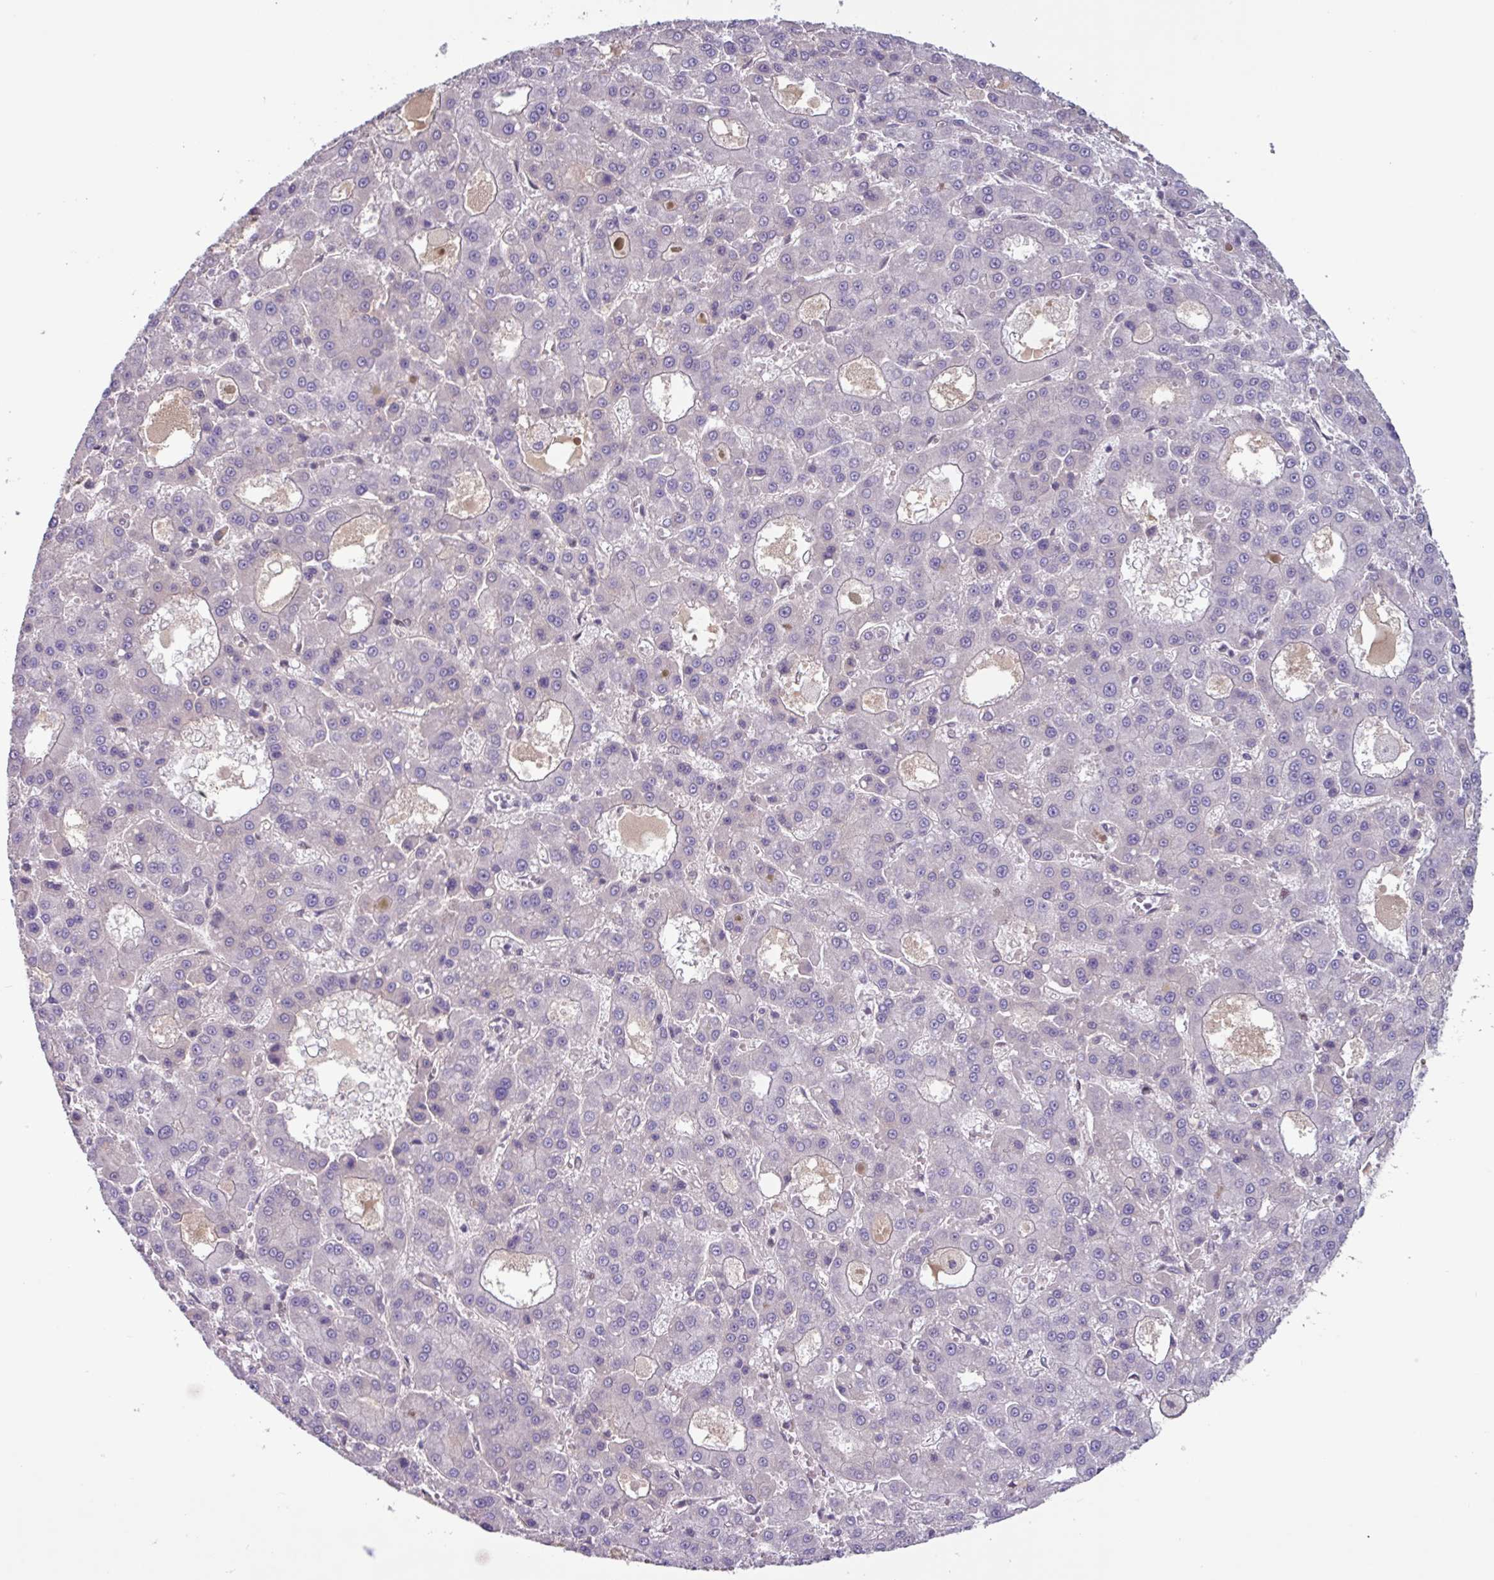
{"staining": {"intensity": "negative", "quantity": "none", "location": "none"}, "tissue": "liver cancer", "cell_type": "Tumor cells", "image_type": "cancer", "snomed": [{"axis": "morphology", "description": "Carcinoma, Hepatocellular, NOS"}, {"axis": "topography", "description": "Liver"}], "caption": "Histopathology image shows no significant protein staining in tumor cells of liver cancer. (DAB (3,3'-diaminobenzidine) immunohistochemistry (IHC), high magnification).", "gene": "ZNF575", "patient": {"sex": "male", "age": 70}}